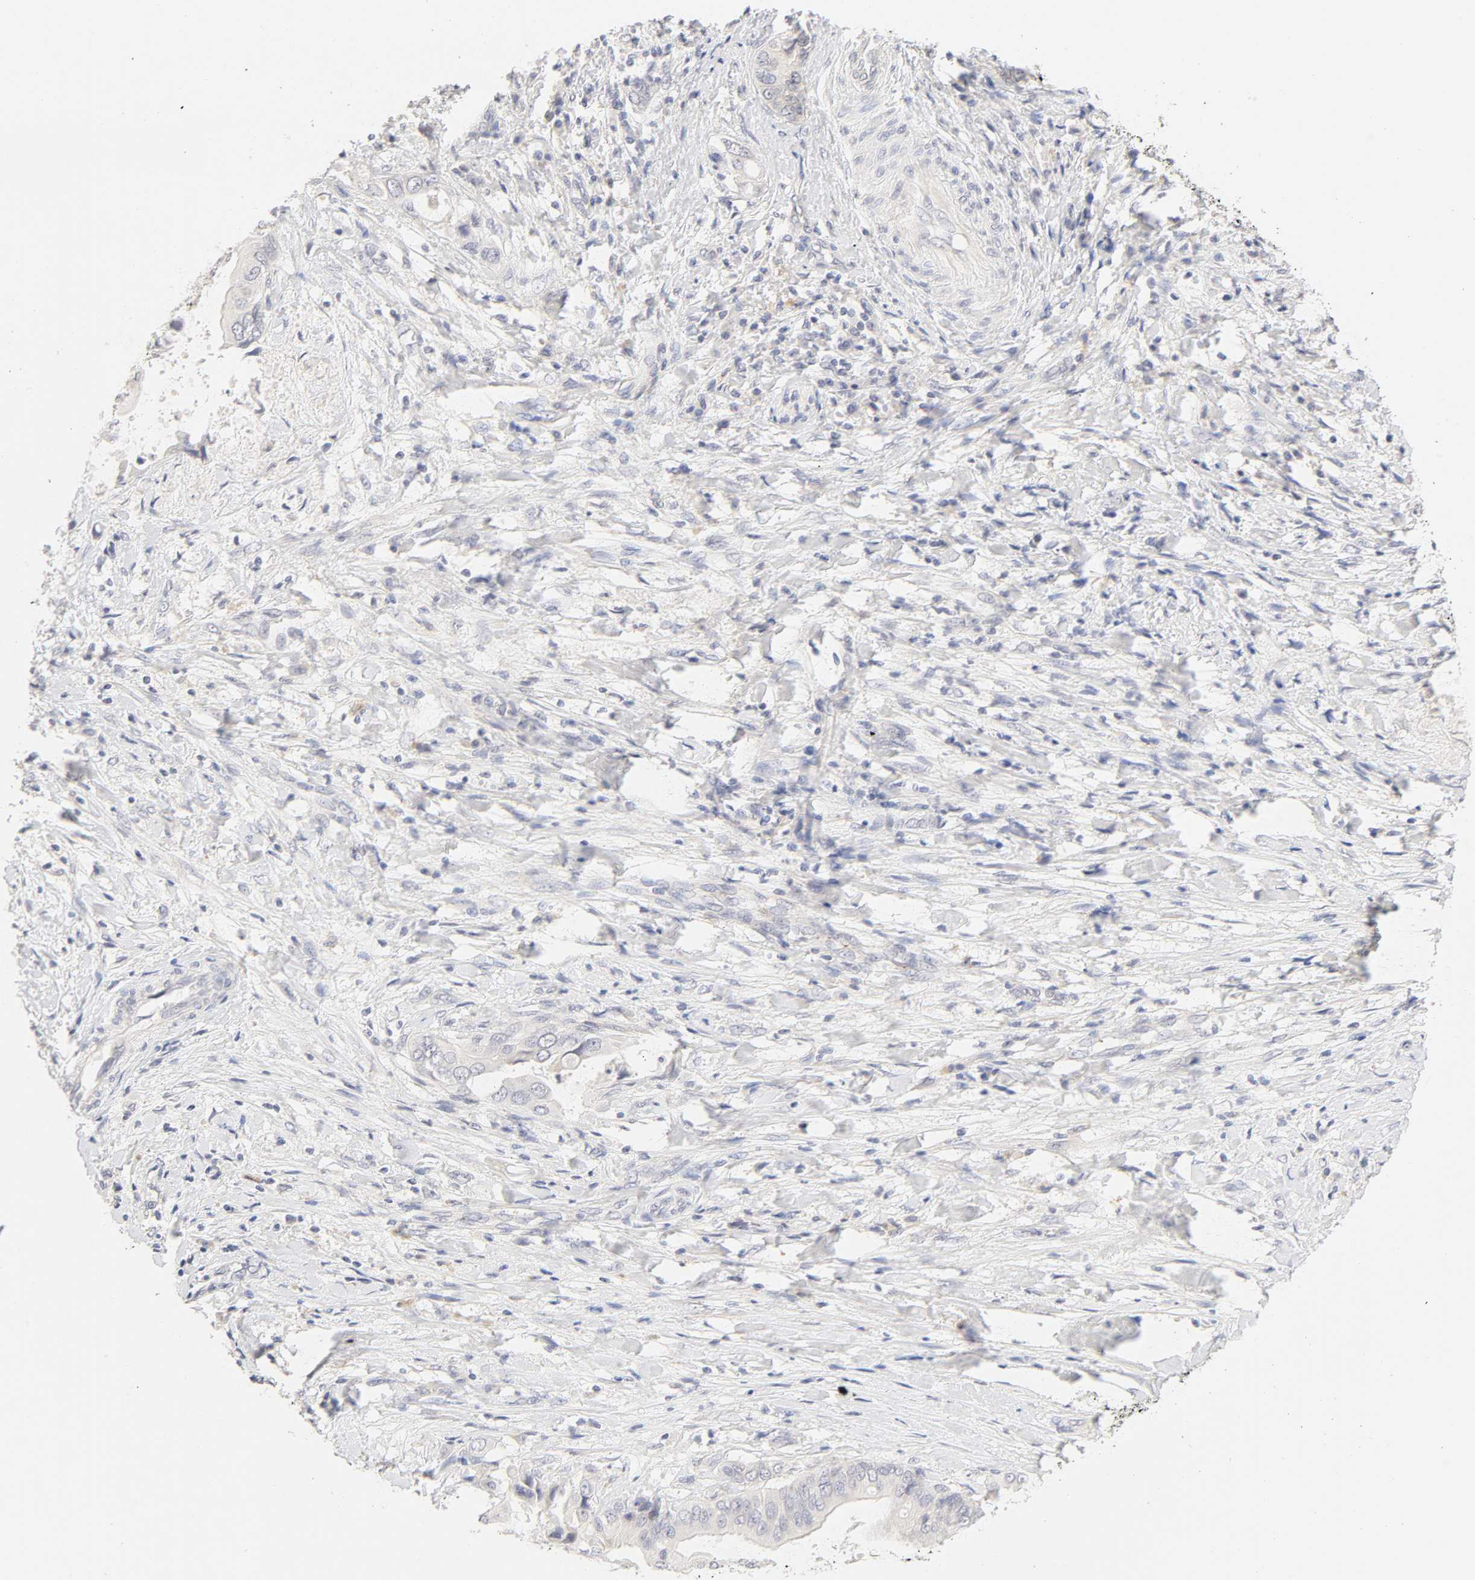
{"staining": {"intensity": "negative", "quantity": "none", "location": "none"}, "tissue": "liver cancer", "cell_type": "Tumor cells", "image_type": "cancer", "snomed": [{"axis": "morphology", "description": "Cholangiocarcinoma"}, {"axis": "topography", "description": "Liver"}], "caption": "An immunohistochemistry photomicrograph of liver cancer (cholangiocarcinoma) is shown. There is no staining in tumor cells of liver cancer (cholangiocarcinoma). Brightfield microscopy of IHC stained with DAB (3,3'-diaminobenzidine) (brown) and hematoxylin (blue), captured at high magnification.", "gene": "CYP4B1", "patient": {"sex": "male", "age": 58}}